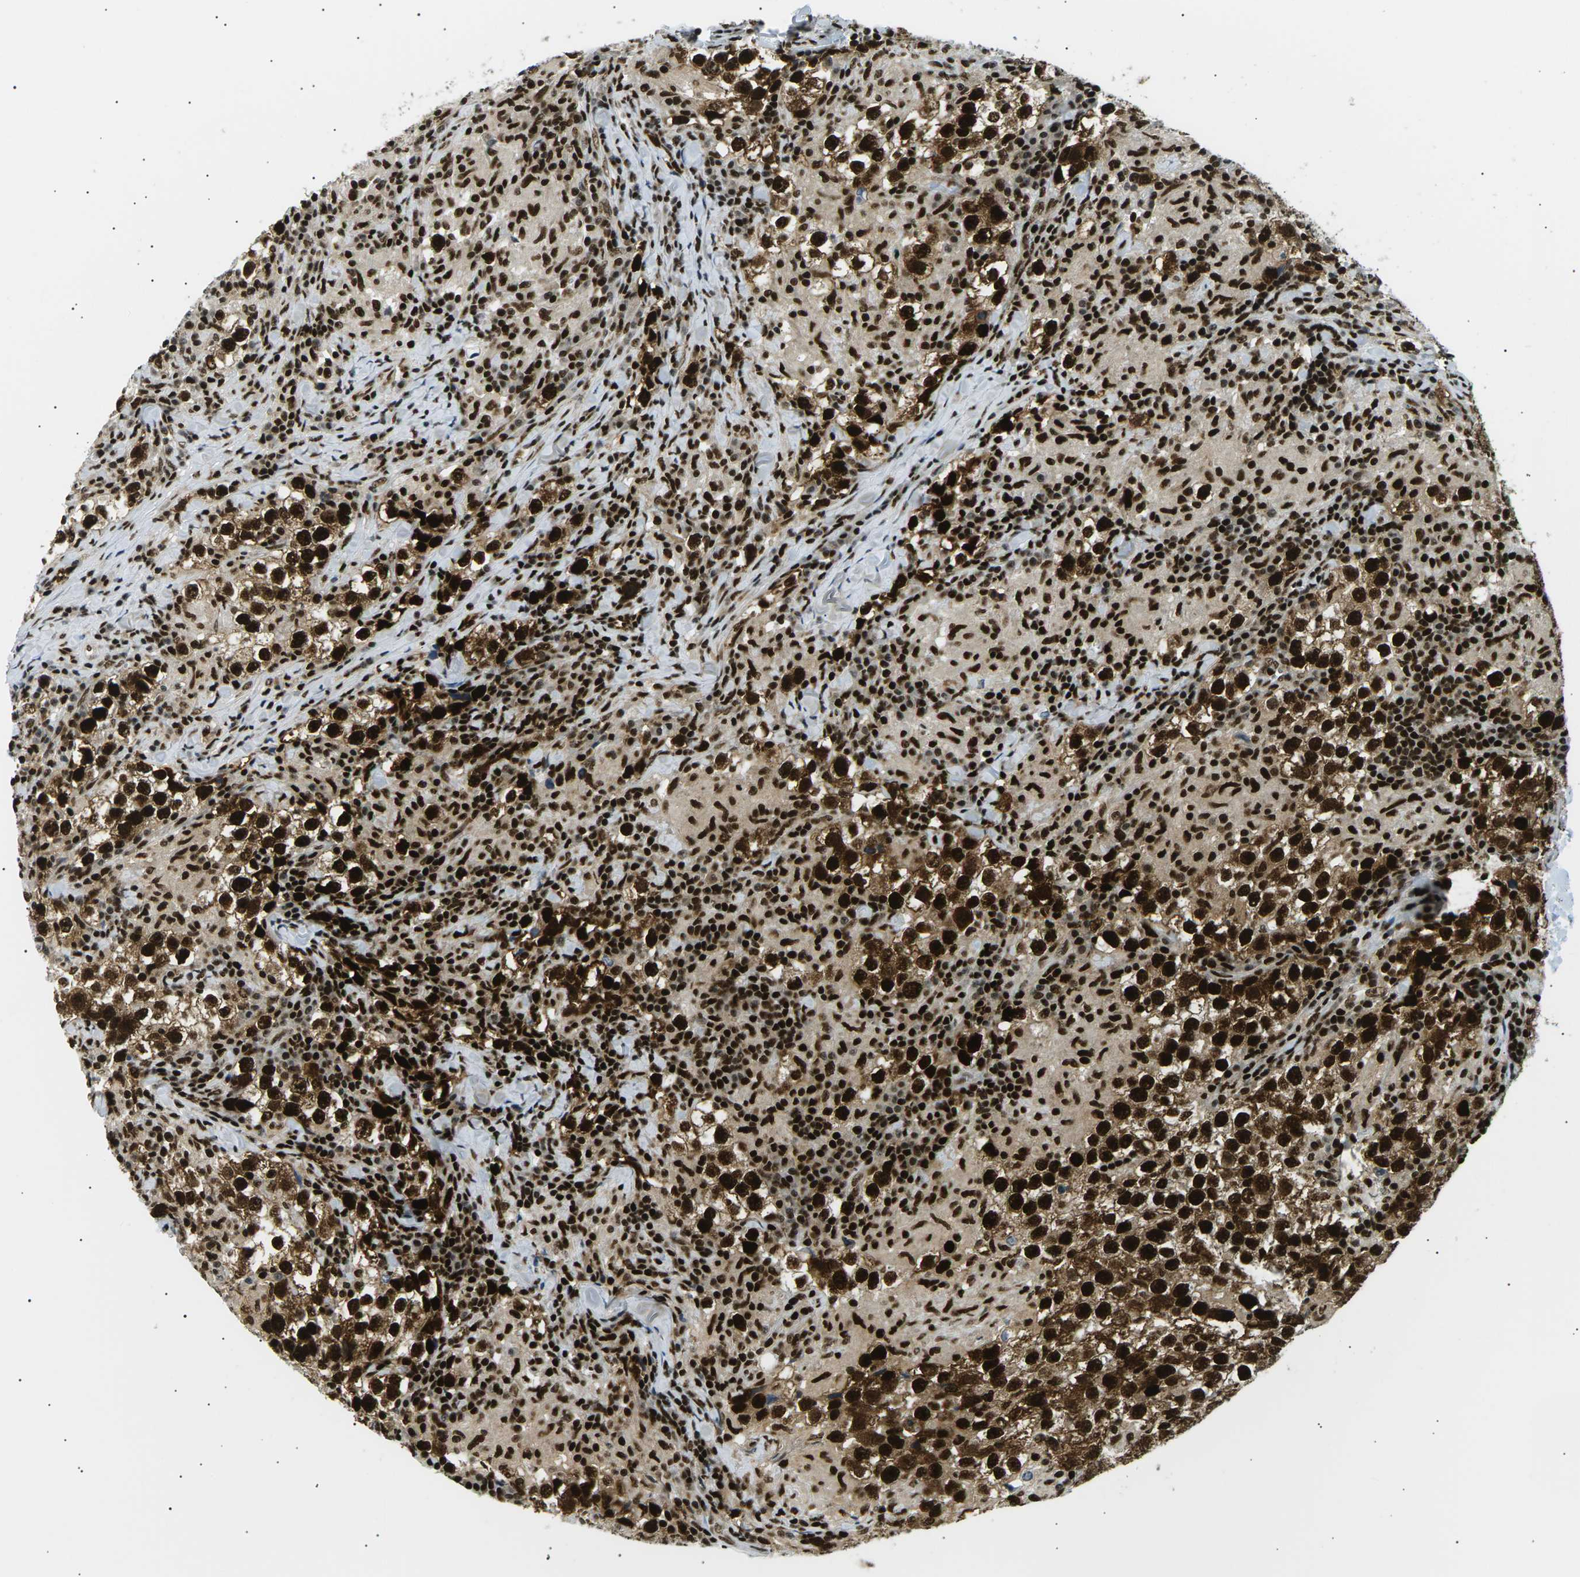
{"staining": {"intensity": "strong", "quantity": ">75%", "location": "cytoplasmic/membranous,nuclear"}, "tissue": "testis cancer", "cell_type": "Tumor cells", "image_type": "cancer", "snomed": [{"axis": "morphology", "description": "Seminoma, NOS"}, {"axis": "morphology", "description": "Carcinoma, Embryonal, NOS"}, {"axis": "topography", "description": "Testis"}], "caption": "The micrograph demonstrates a brown stain indicating the presence of a protein in the cytoplasmic/membranous and nuclear of tumor cells in testis cancer. Using DAB (3,3'-diaminobenzidine) (brown) and hematoxylin (blue) stains, captured at high magnification using brightfield microscopy.", "gene": "RPA2", "patient": {"sex": "male", "age": 36}}